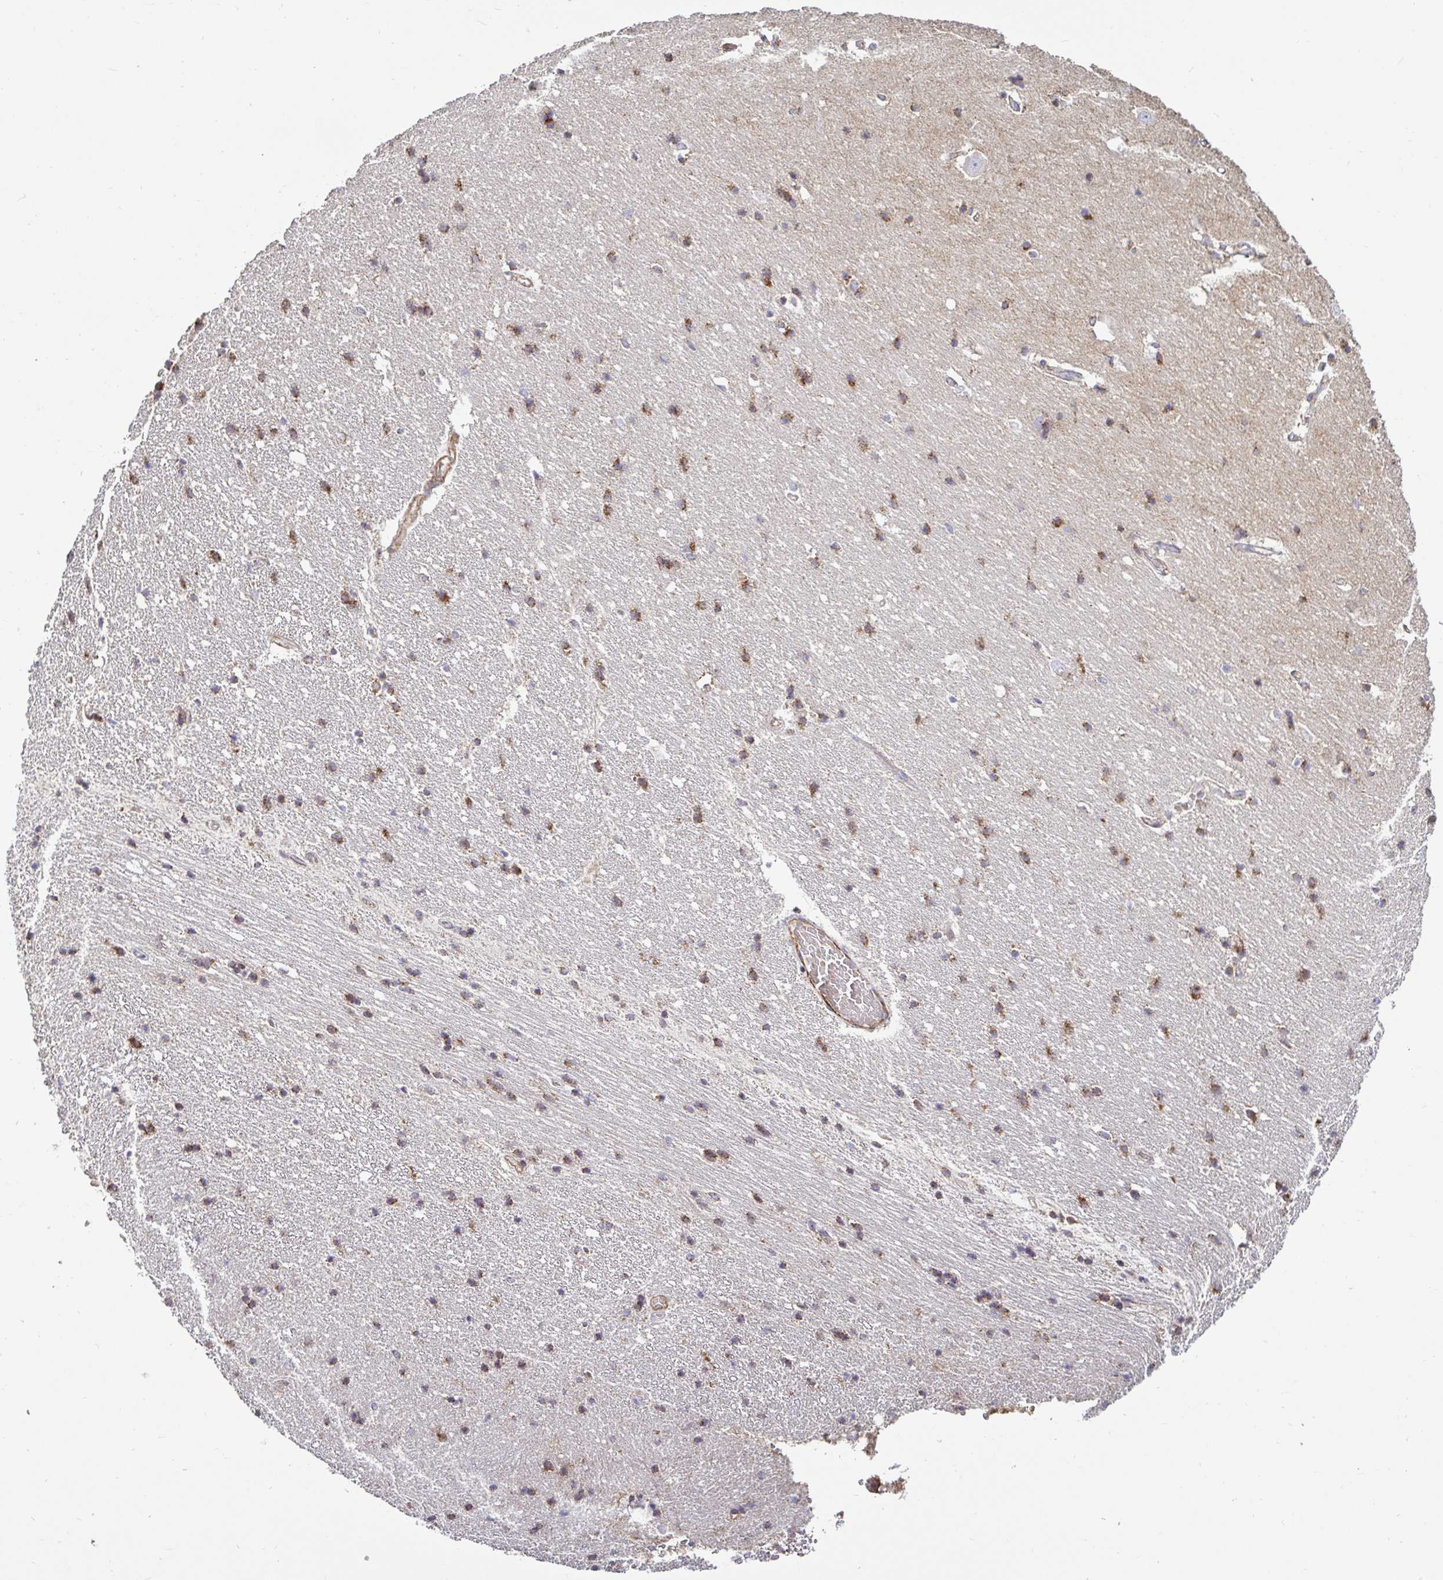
{"staining": {"intensity": "moderate", "quantity": "25%-75%", "location": "cytoplasmic/membranous"}, "tissue": "hippocampus", "cell_type": "Glial cells", "image_type": "normal", "snomed": [{"axis": "morphology", "description": "Normal tissue, NOS"}, {"axis": "topography", "description": "Hippocampus"}], "caption": "IHC staining of unremarkable hippocampus, which reveals medium levels of moderate cytoplasmic/membranous staining in about 25%-75% of glial cells indicating moderate cytoplasmic/membranous protein expression. The staining was performed using DAB (3,3'-diaminobenzidine) (brown) for protein detection and nuclei were counterstained in hematoxylin (blue).", "gene": "SPRY1", "patient": {"sex": "male", "age": 63}}